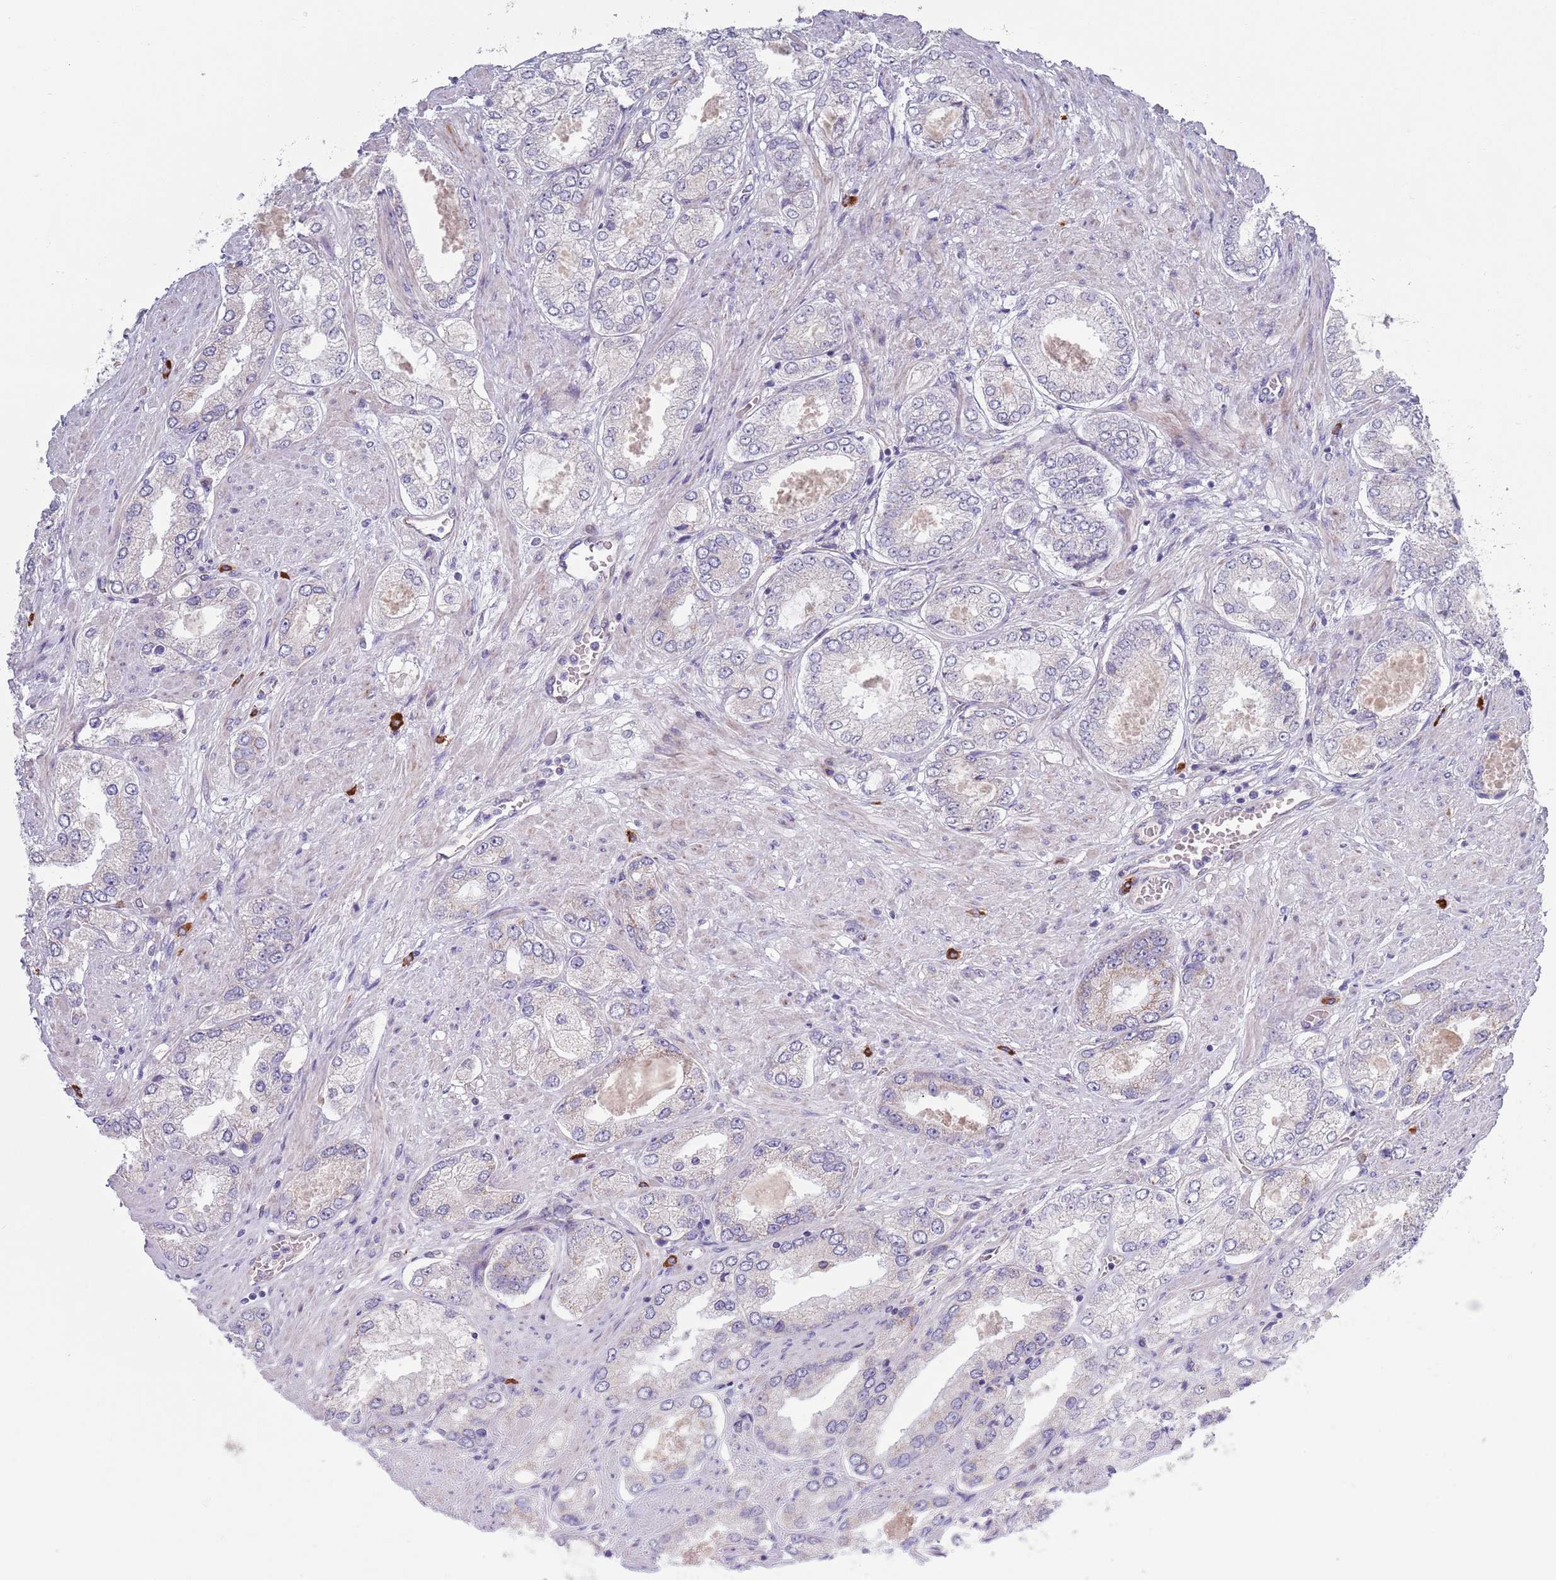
{"staining": {"intensity": "negative", "quantity": "none", "location": "none"}, "tissue": "prostate cancer", "cell_type": "Tumor cells", "image_type": "cancer", "snomed": [{"axis": "morphology", "description": "Adenocarcinoma, High grade"}, {"axis": "topography", "description": "Prostate"}], "caption": "Image shows no significant protein staining in tumor cells of prostate cancer (adenocarcinoma (high-grade)).", "gene": "TYW1", "patient": {"sex": "male", "age": 68}}